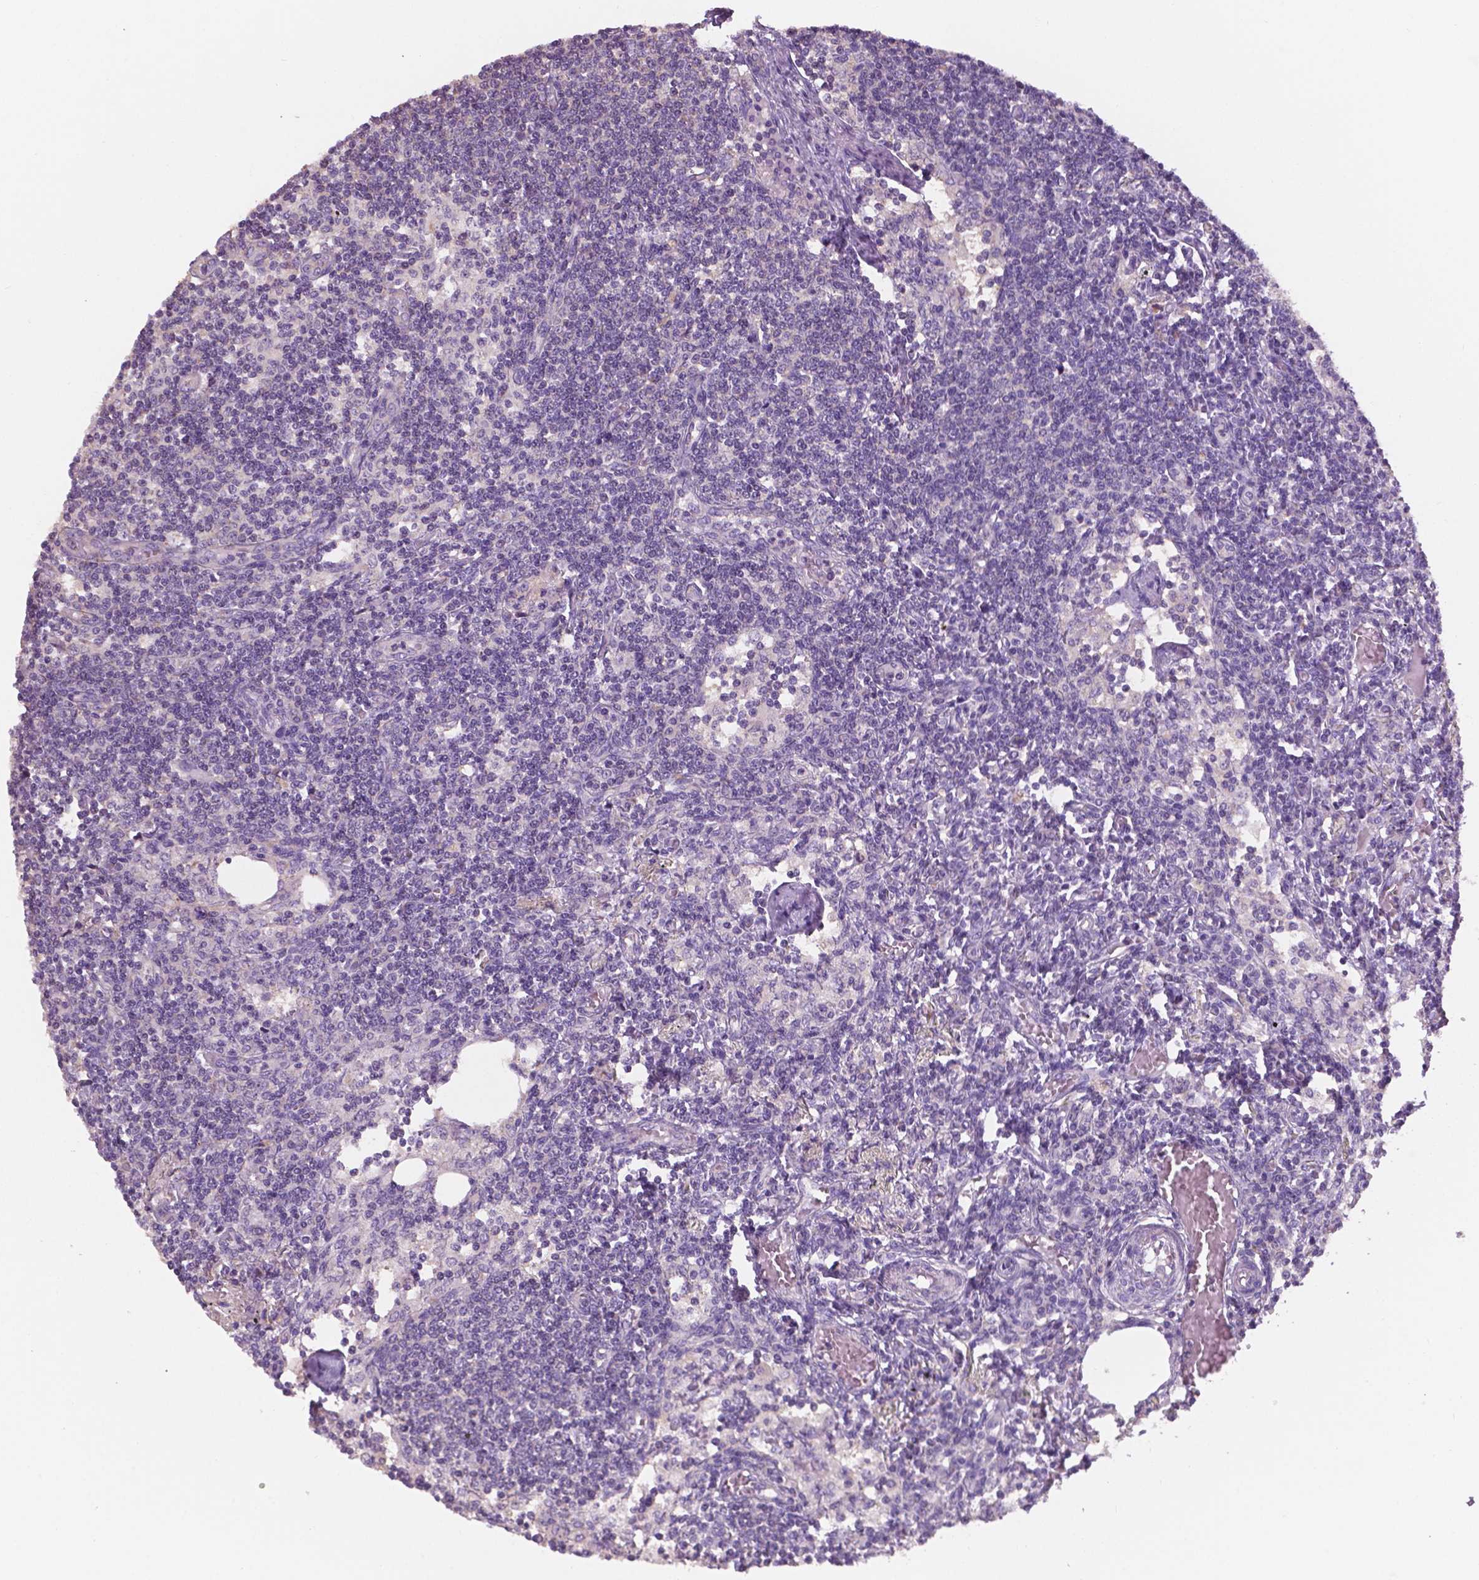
{"staining": {"intensity": "negative", "quantity": "none", "location": "none"}, "tissue": "lymph node", "cell_type": "Germinal center cells", "image_type": "normal", "snomed": [{"axis": "morphology", "description": "Normal tissue, NOS"}, {"axis": "topography", "description": "Lymph node"}], "caption": "Immunohistochemistry photomicrograph of benign human lymph node stained for a protein (brown), which reveals no positivity in germinal center cells. (IHC, brightfield microscopy, high magnification).", "gene": "SBSN", "patient": {"sex": "female", "age": 69}}